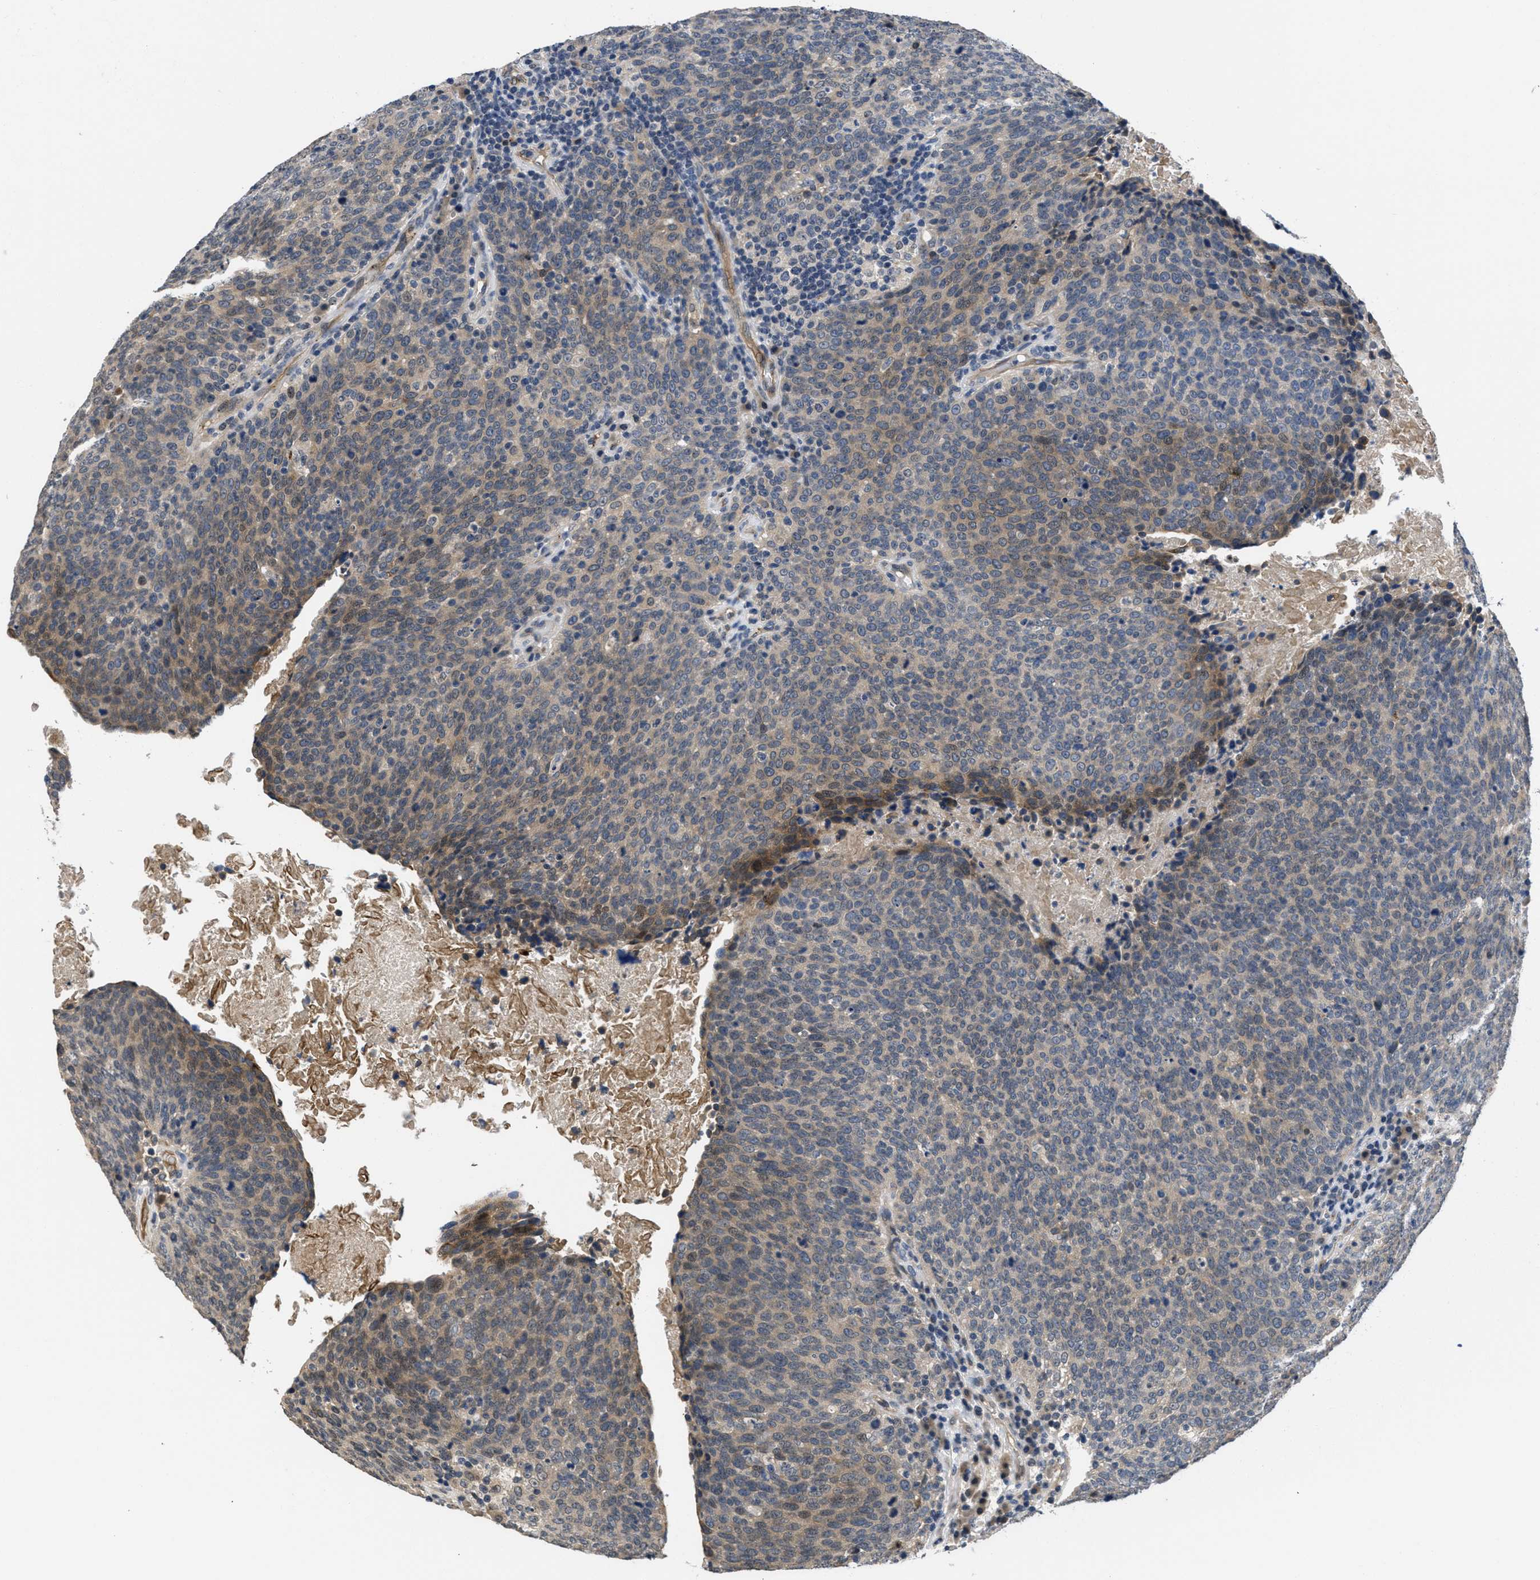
{"staining": {"intensity": "moderate", "quantity": "25%-75%", "location": "cytoplasmic/membranous"}, "tissue": "head and neck cancer", "cell_type": "Tumor cells", "image_type": "cancer", "snomed": [{"axis": "morphology", "description": "Squamous cell carcinoma, NOS"}, {"axis": "morphology", "description": "Squamous cell carcinoma, metastatic, NOS"}, {"axis": "topography", "description": "Lymph node"}, {"axis": "topography", "description": "Head-Neck"}], "caption": "Immunohistochemical staining of squamous cell carcinoma (head and neck) displays moderate cytoplasmic/membranous protein expression in approximately 25%-75% of tumor cells. (brown staining indicates protein expression, while blue staining denotes nuclei).", "gene": "ANGPT1", "patient": {"sex": "male", "age": 62}}